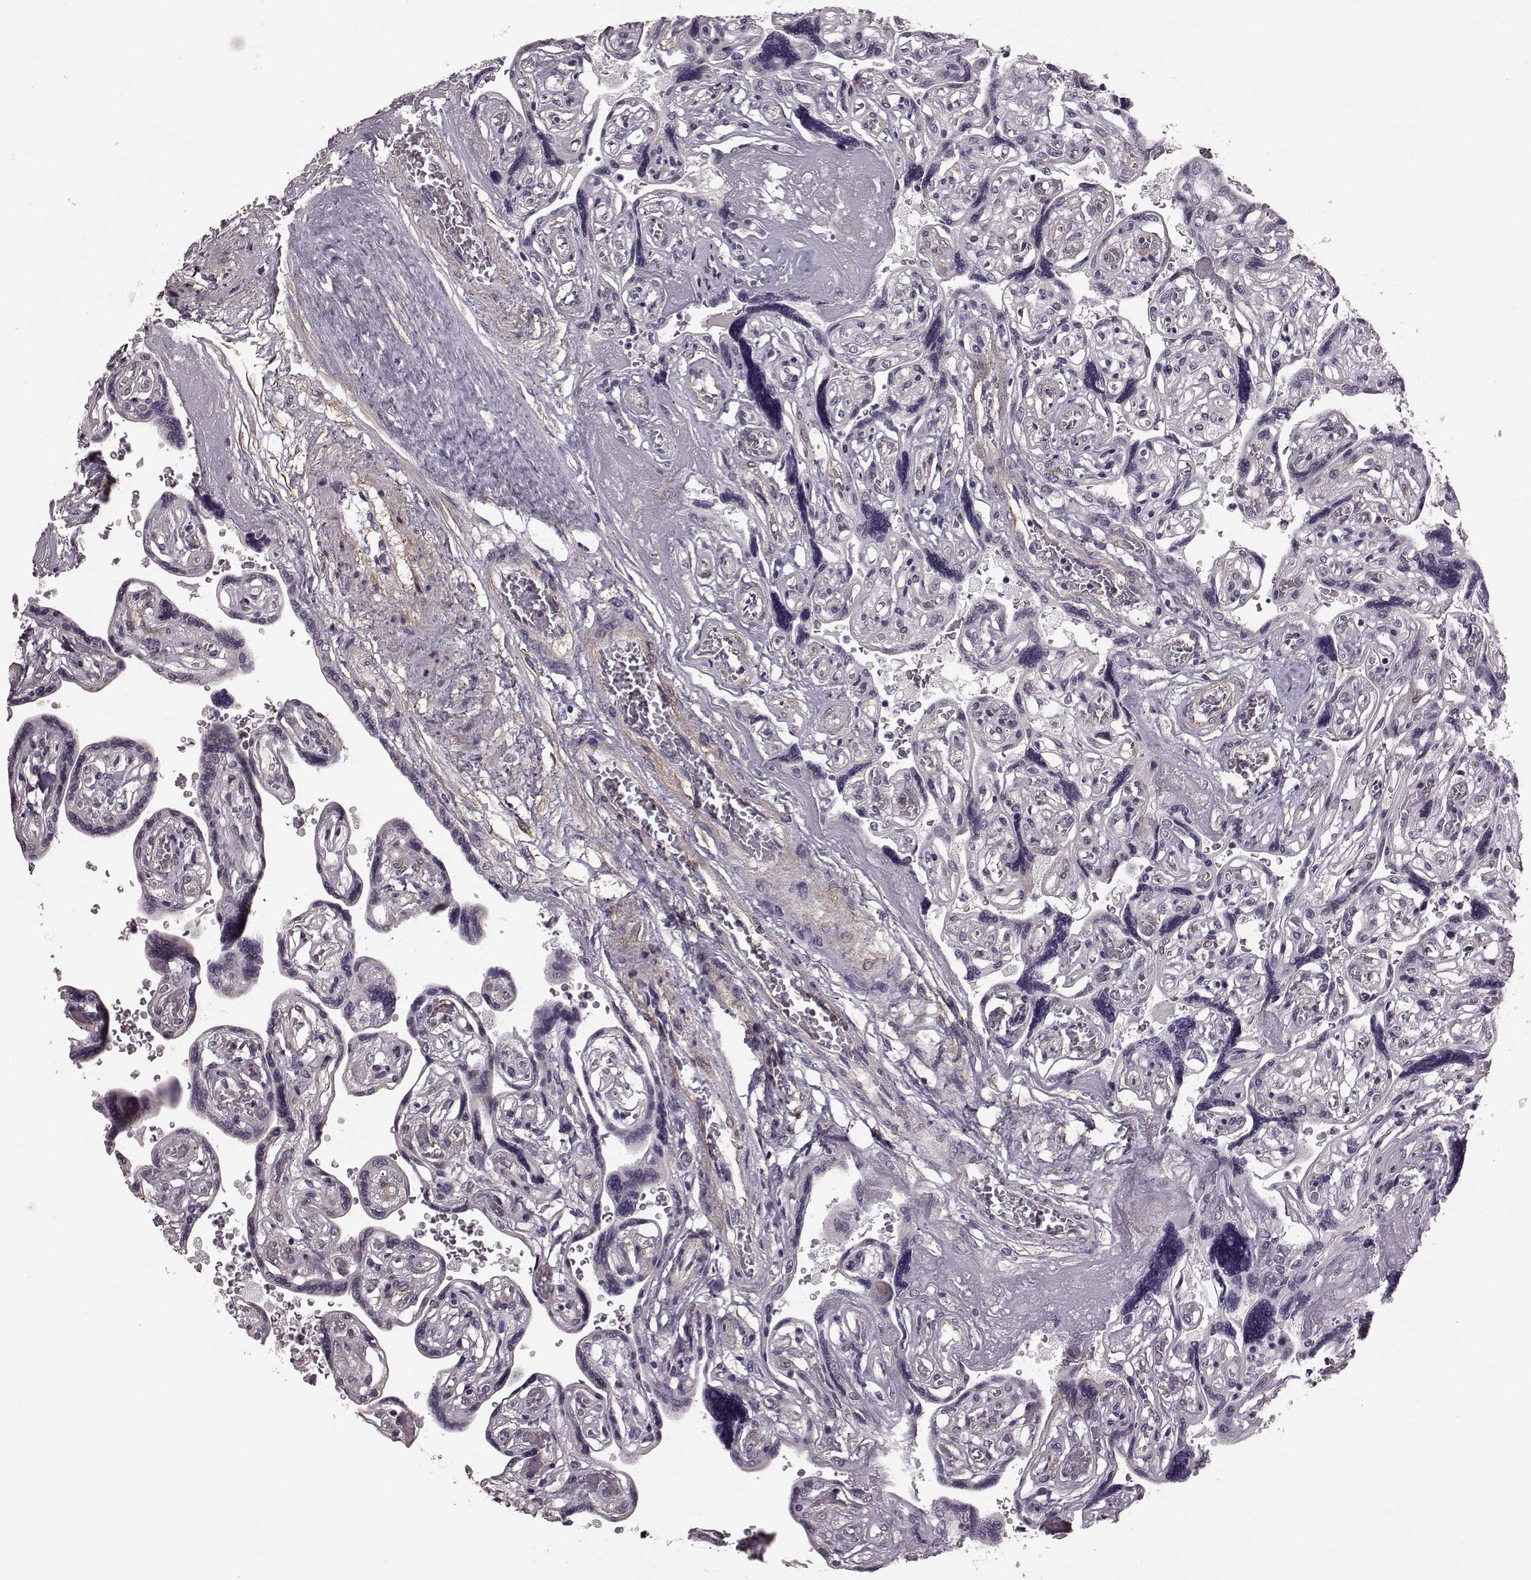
{"staining": {"intensity": "negative", "quantity": "none", "location": "none"}, "tissue": "placenta", "cell_type": "Decidual cells", "image_type": "normal", "snomed": [{"axis": "morphology", "description": "Normal tissue, NOS"}, {"axis": "topography", "description": "Placenta"}], "caption": "DAB (3,3'-diaminobenzidine) immunohistochemical staining of normal placenta reveals no significant positivity in decidual cells. (DAB IHC with hematoxylin counter stain).", "gene": "GRK1", "patient": {"sex": "female", "age": 32}}